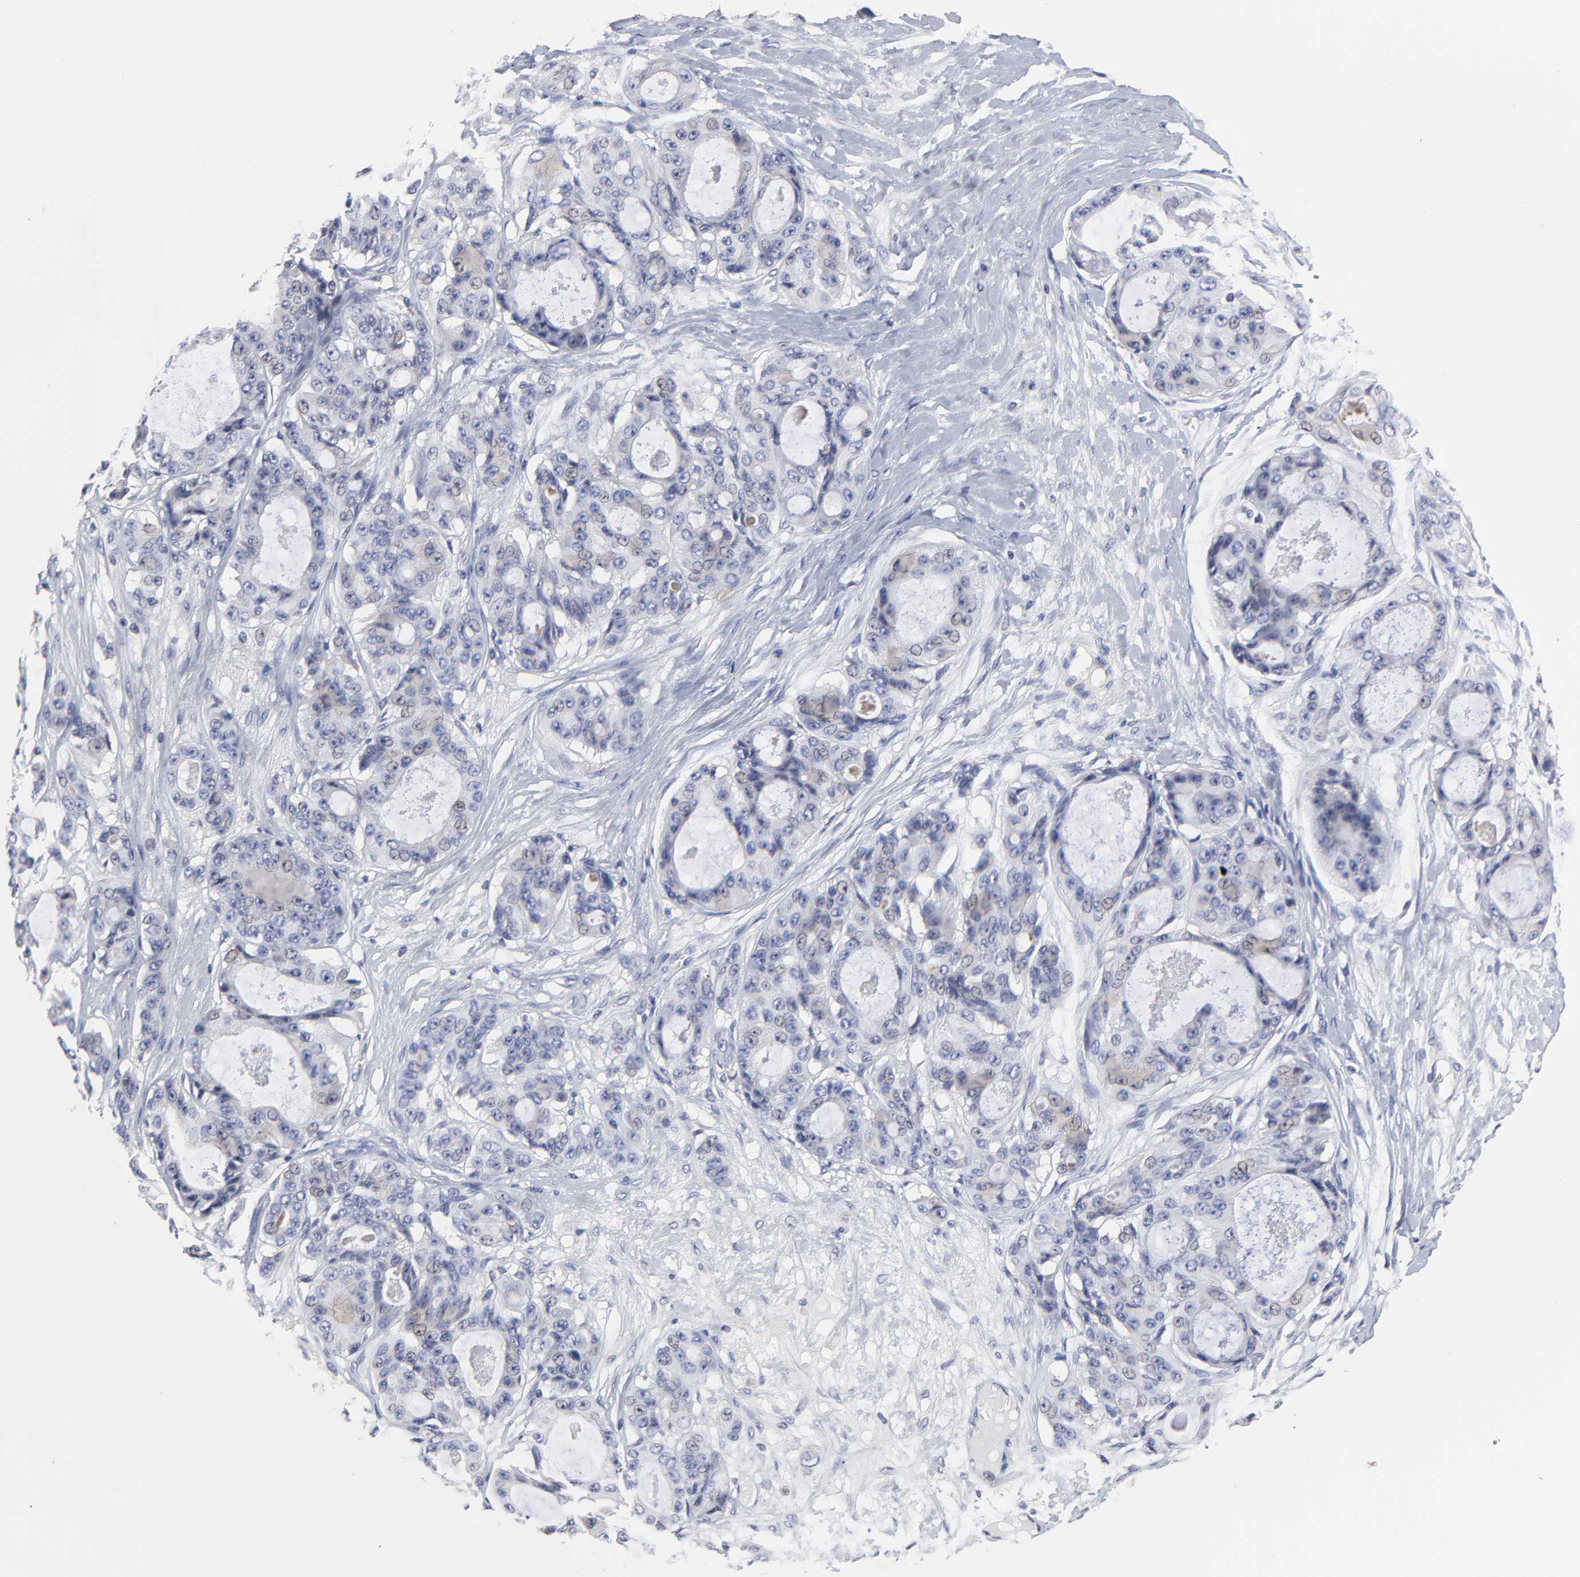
{"staining": {"intensity": "weak", "quantity": "<25%", "location": "cytoplasmic/membranous"}, "tissue": "ovarian cancer", "cell_type": "Tumor cells", "image_type": "cancer", "snomed": [{"axis": "morphology", "description": "Carcinoma, endometroid"}, {"axis": "topography", "description": "Ovary"}], "caption": "DAB (3,3'-diaminobenzidine) immunohistochemical staining of human ovarian cancer exhibits no significant staining in tumor cells. (Stains: DAB (3,3'-diaminobenzidine) immunohistochemistry with hematoxylin counter stain, Microscopy: brightfield microscopy at high magnification).", "gene": "ZNF157", "patient": {"sex": "female", "age": 61}}